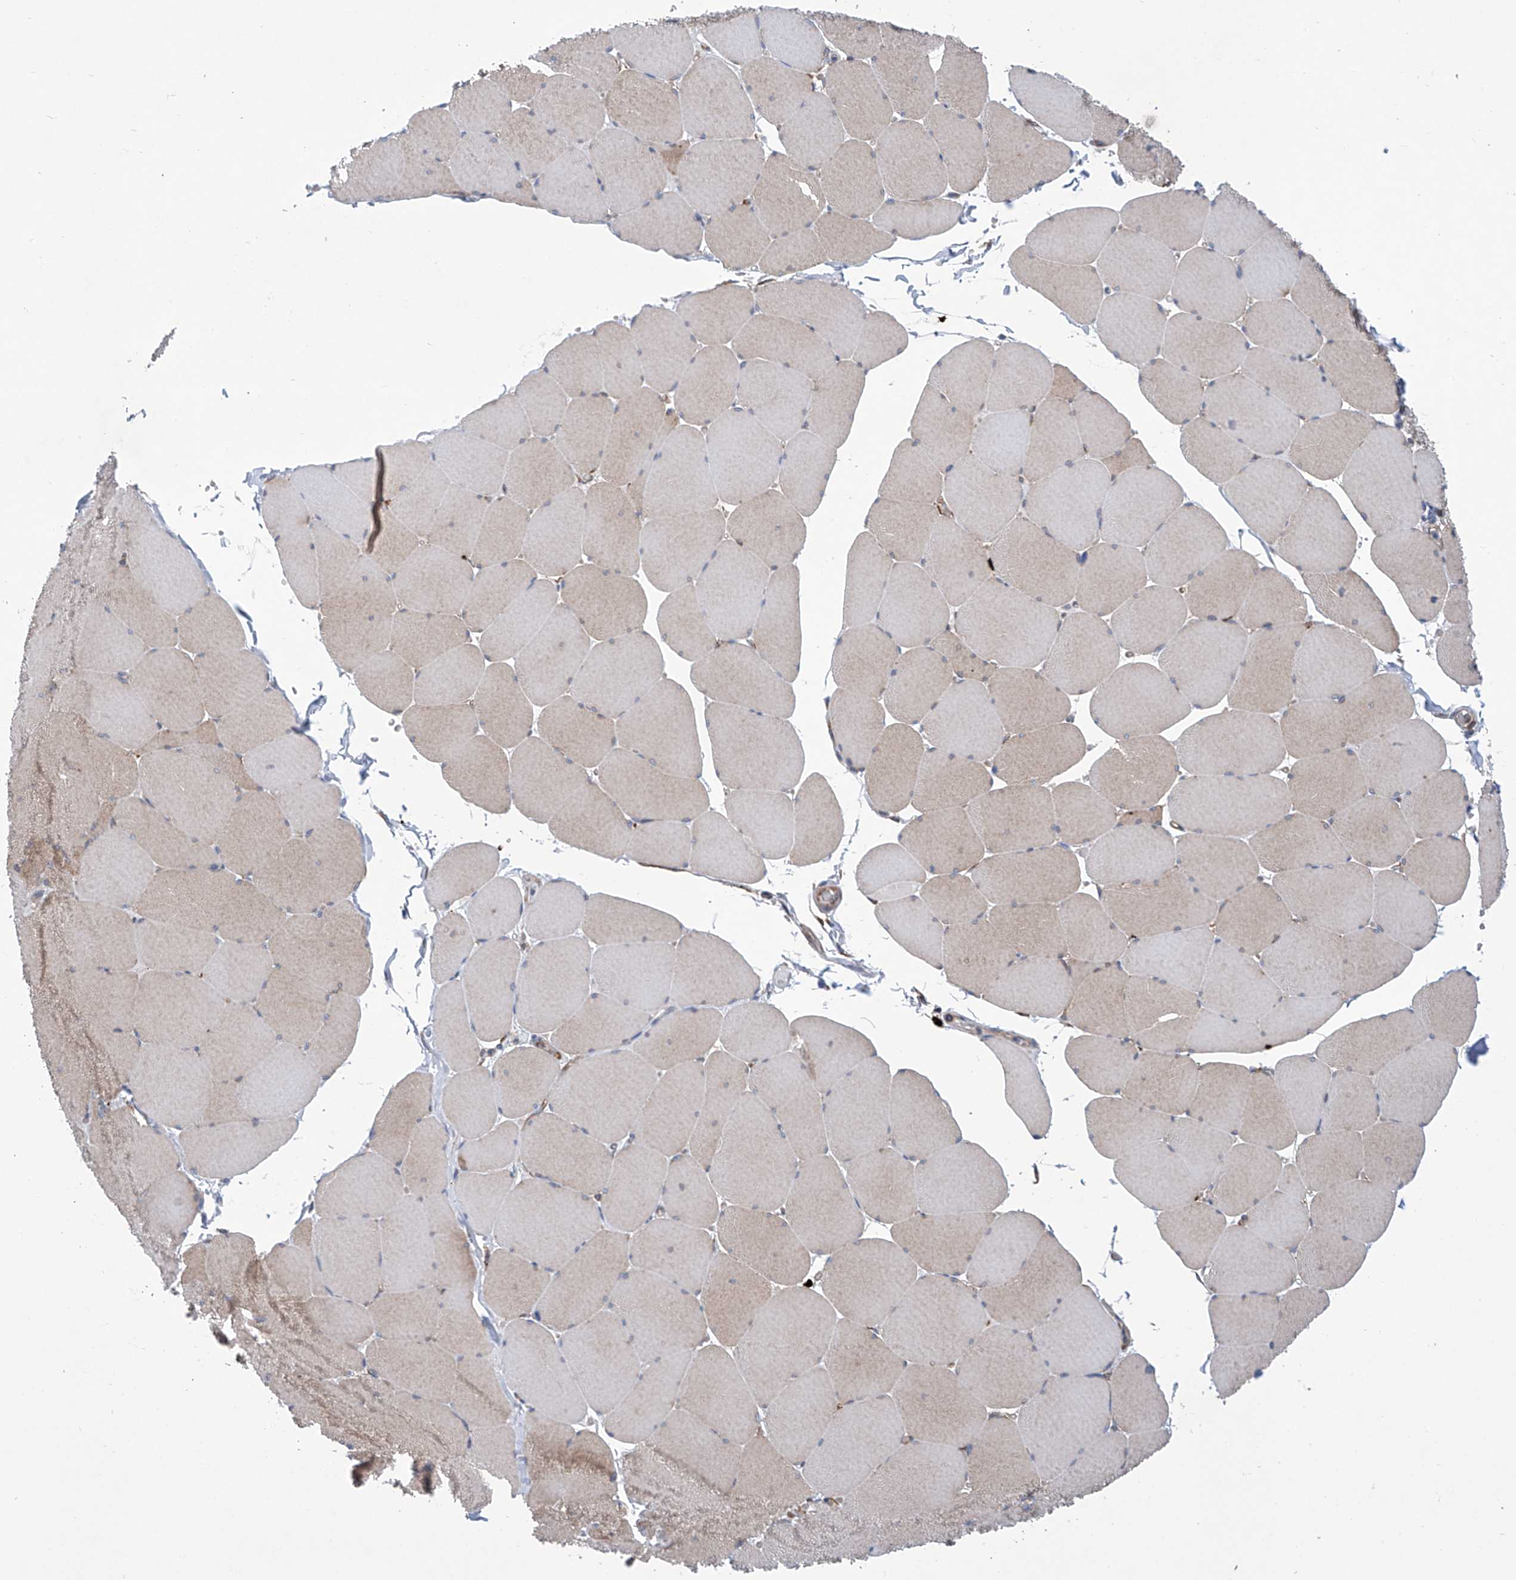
{"staining": {"intensity": "weak", "quantity": "25%-75%", "location": "cytoplasmic/membranous"}, "tissue": "skeletal muscle", "cell_type": "Myocytes", "image_type": "normal", "snomed": [{"axis": "morphology", "description": "Normal tissue, NOS"}, {"axis": "topography", "description": "Skeletal muscle"}, {"axis": "topography", "description": "Head-Neck"}], "caption": "High-magnification brightfield microscopy of normal skeletal muscle stained with DAB (3,3'-diaminobenzidine) (brown) and counterstained with hematoxylin (blue). myocytes exhibit weak cytoplasmic/membranous positivity is seen in approximately25%-75% of cells. The staining is performed using DAB (3,3'-diaminobenzidine) brown chromogen to label protein expression. The nuclei are counter-stained blue using hematoxylin.", "gene": "SENP2", "patient": {"sex": "male", "age": 66}}